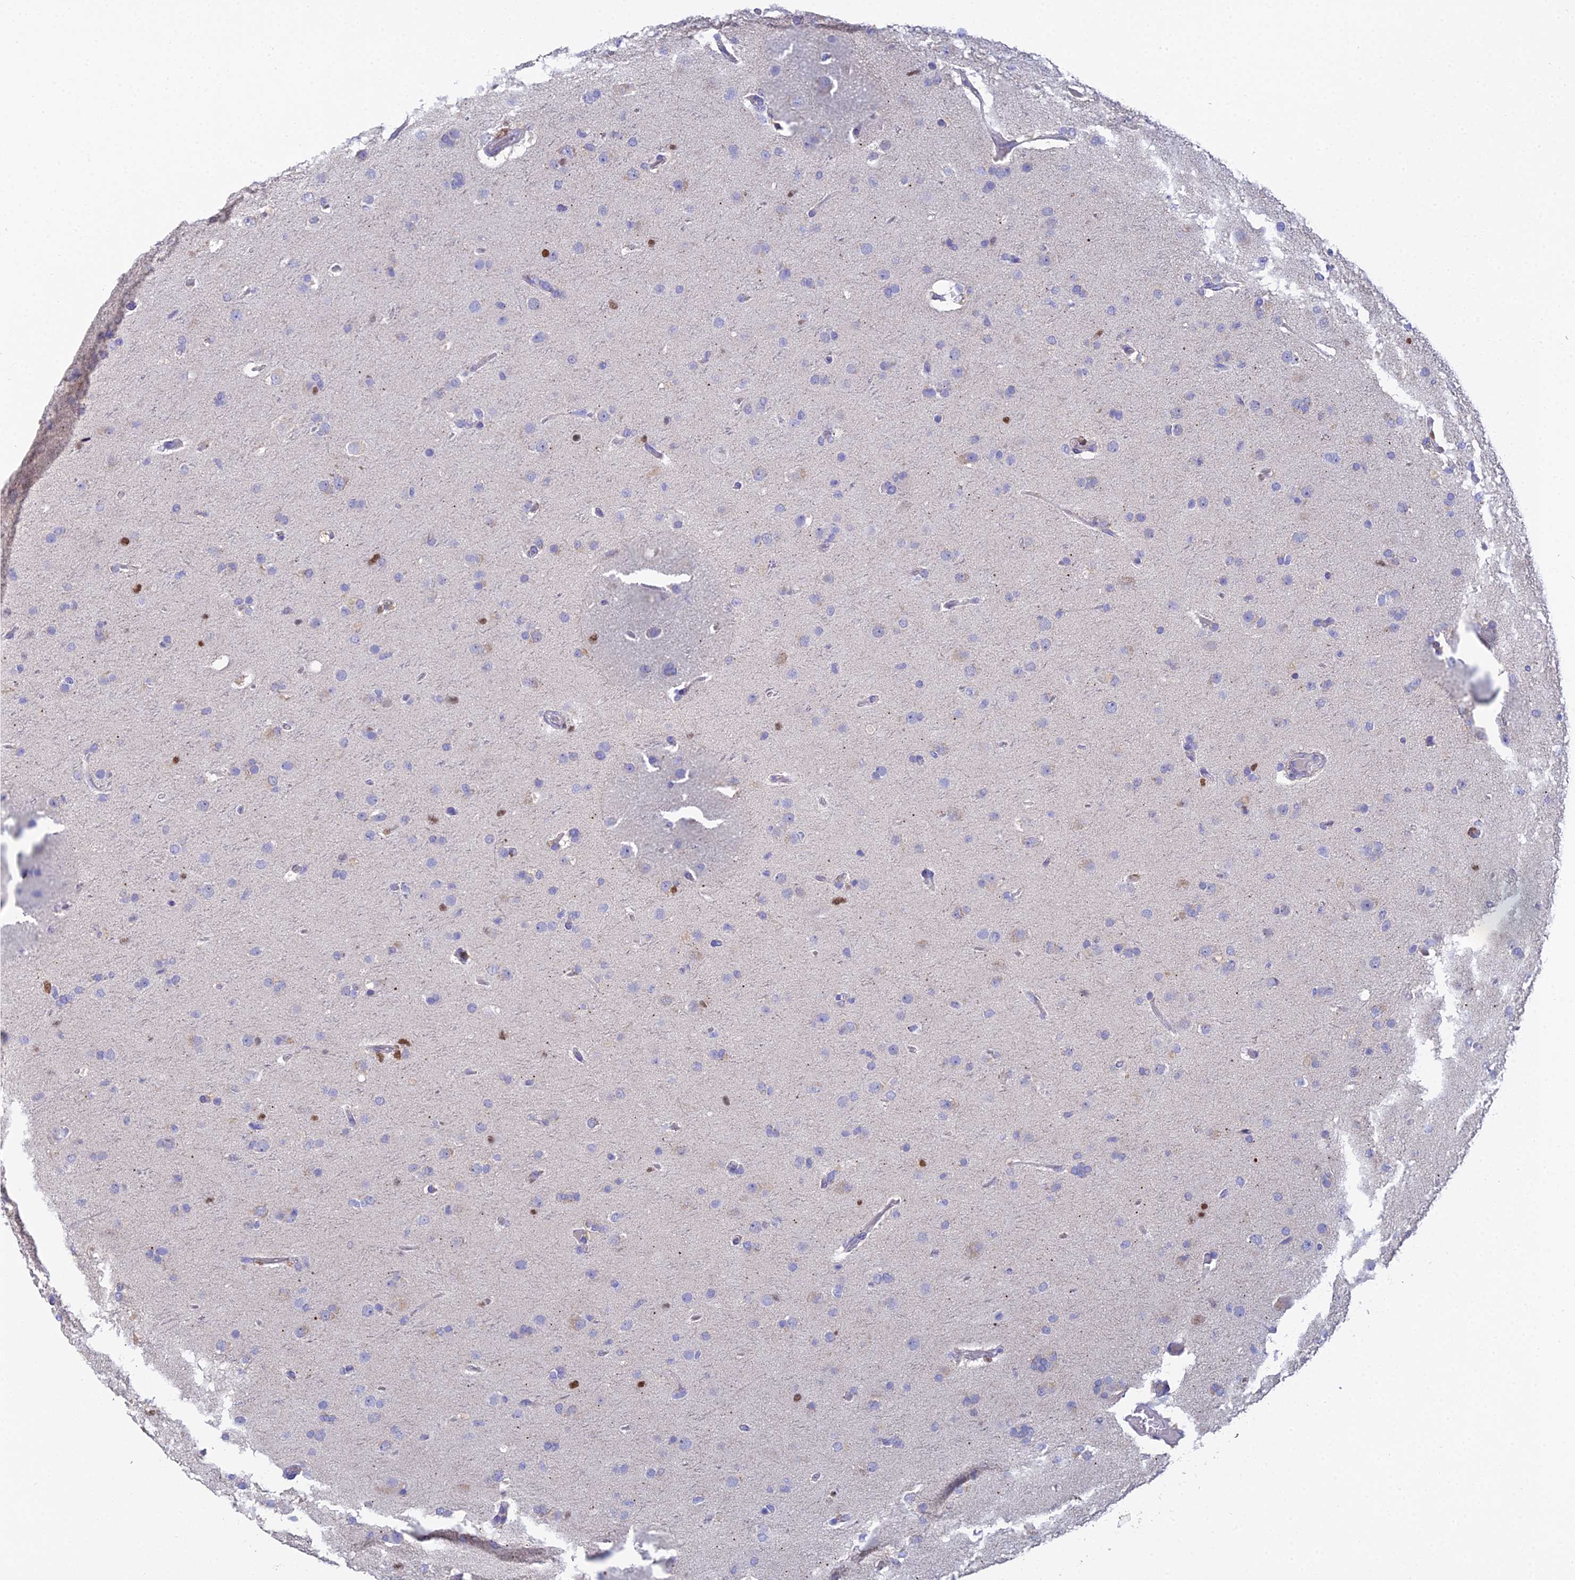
{"staining": {"intensity": "negative", "quantity": "none", "location": "none"}, "tissue": "glioma", "cell_type": "Tumor cells", "image_type": "cancer", "snomed": [{"axis": "morphology", "description": "Glioma, malignant, Low grade"}, {"axis": "topography", "description": "Brain"}], "caption": "An immunohistochemistry photomicrograph of glioma is shown. There is no staining in tumor cells of glioma.", "gene": "MCM2", "patient": {"sex": "male", "age": 65}}